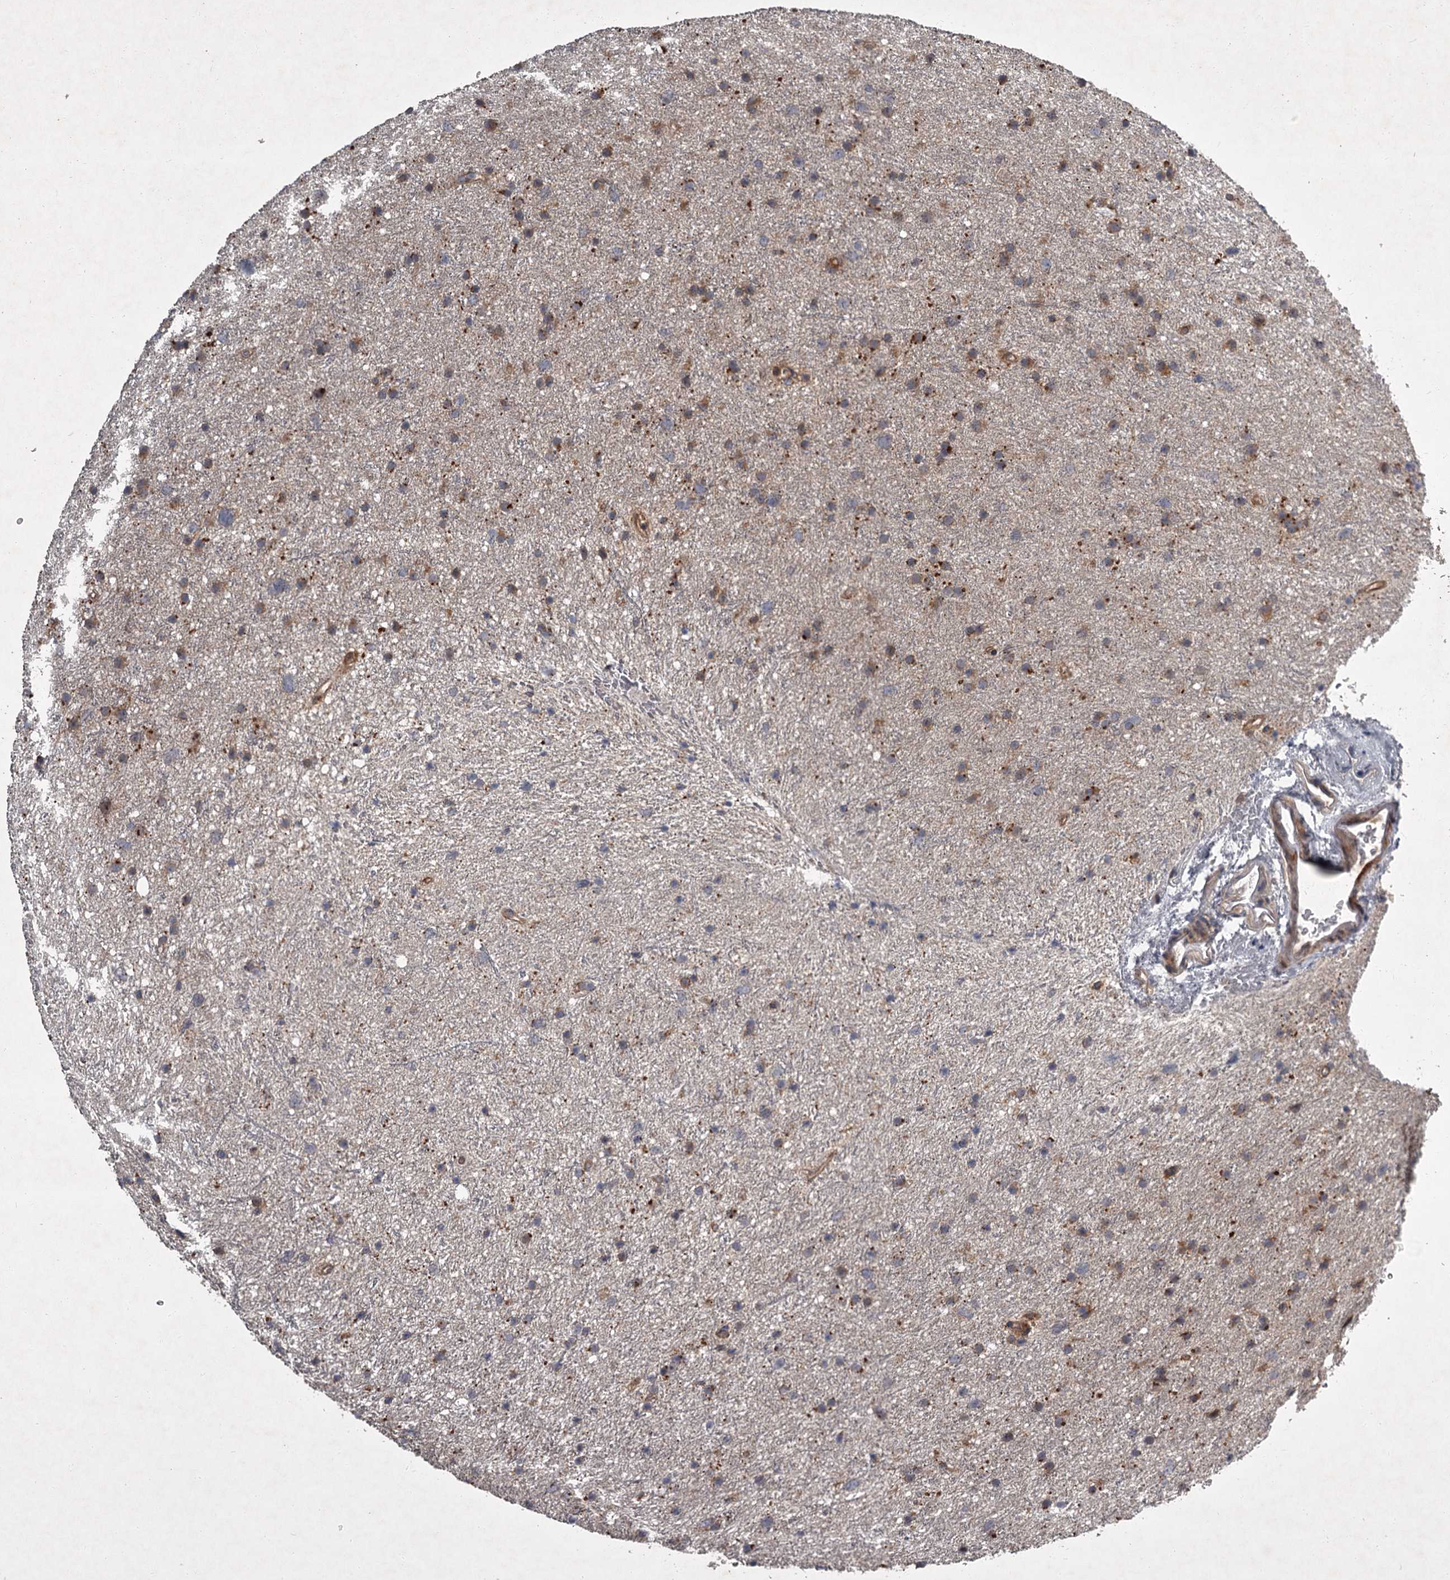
{"staining": {"intensity": "weak", "quantity": "25%-75%", "location": "cytoplasmic/membranous"}, "tissue": "glioma", "cell_type": "Tumor cells", "image_type": "cancer", "snomed": [{"axis": "morphology", "description": "Glioma, malignant, Low grade"}, {"axis": "topography", "description": "Cerebral cortex"}], "caption": "A low amount of weak cytoplasmic/membranous staining is appreciated in approximately 25%-75% of tumor cells in glioma tissue. (DAB (3,3'-diaminobenzidine) IHC with brightfield microscopy, high magnification).", "gene": "UNC93B1", "patient": {"sex": "female", "age": 39}}